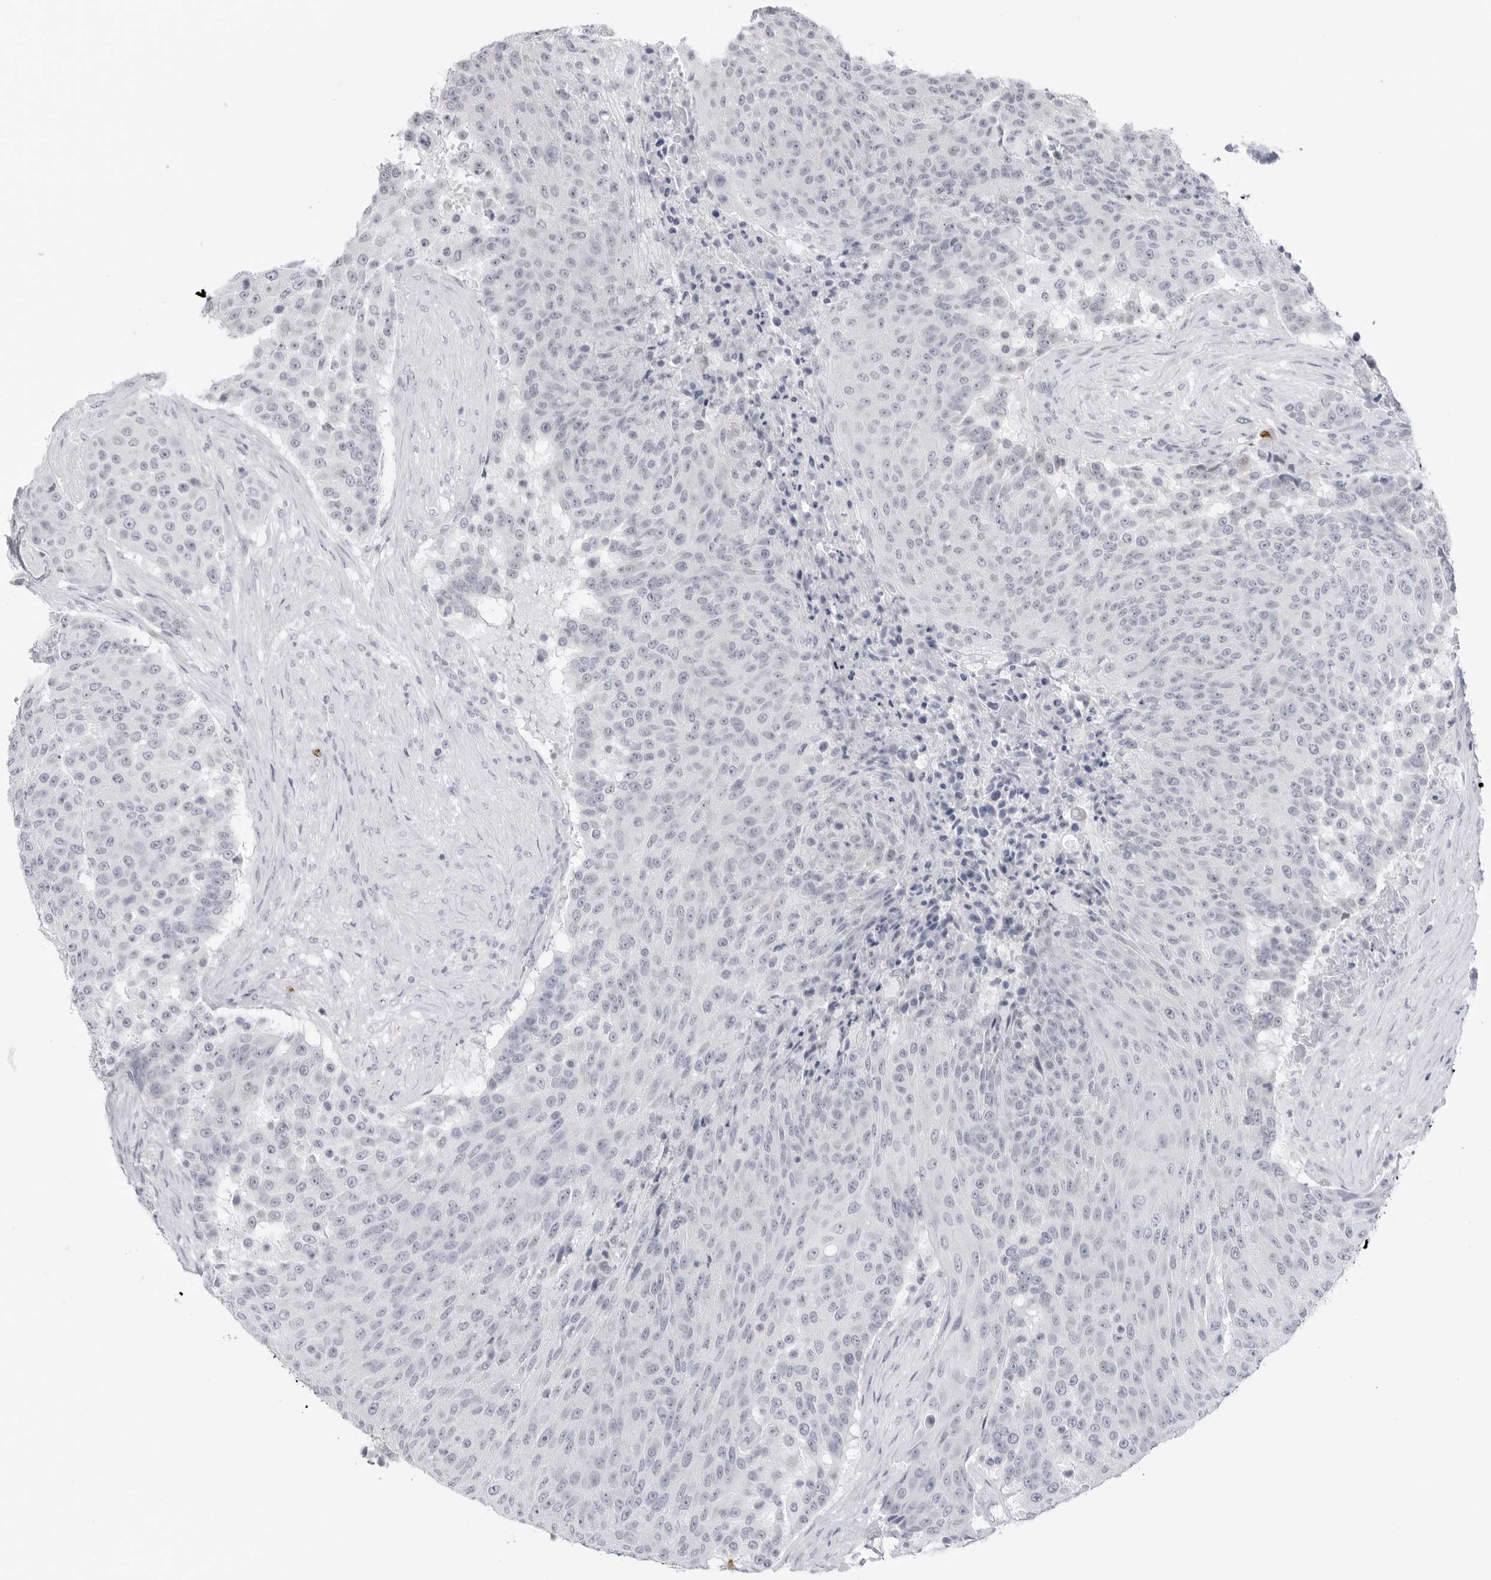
{"staining": {"intensity": "negative", "quantity": "none", "location": "none"}, "tissue": "urothelial cancer", "cell_type": "Tumor cells", "image_type": "cancer", "snomed": [{"axis": "morphology", "description": "Urothelial carcinoma, High grade"}, {"axis": "topography", "description": "Urinary bladder"}], "caption": "The image reveals no staining of tumor cells in urothelial cancer.", "gene": "HSPB7", "patient": {"sex": "female", "age": 63}}